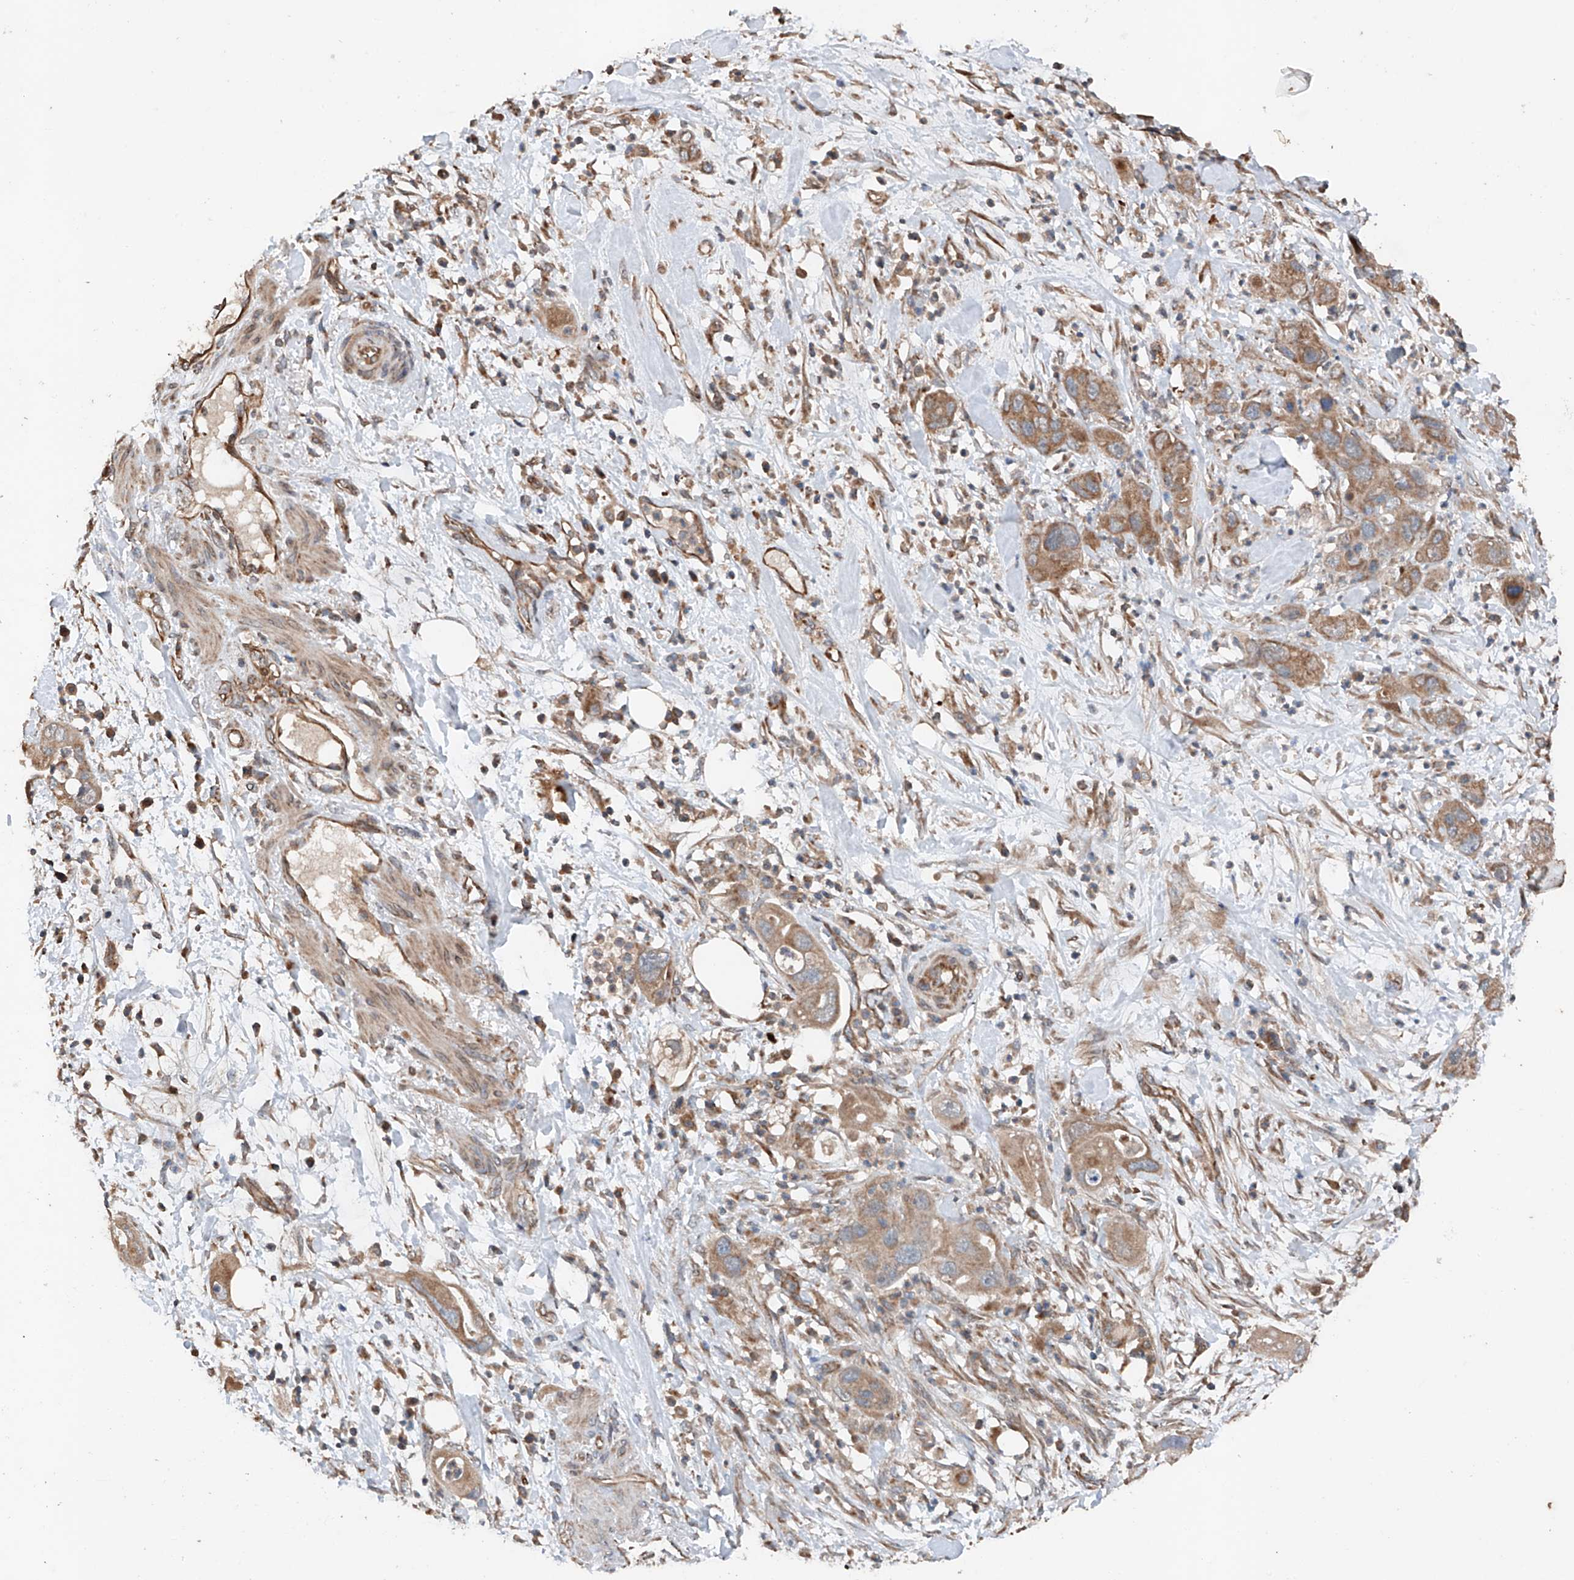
{"staining": {"intensity": "moderate", "quantity": ">75%", "location": "cytoplasmic/membranous"}, "tissue": "pancreatic cancer", "cell_type": "Tumor cells", "image_type": "cancer", "snomed": [{"axis": "morphology", "description": "Adenocarcinoma, NOS"}, {"axis": "topography", "description": "Pancreas"}], "caption": "This image reveals immunohistochemistry staining of pancreatic adenocarcinoma, with medium moderate cytoplasmic/membranous staining in approximately >75% of tumor cells.", "gene": "AP4B1", "patient": {"sex": "female", "age": 71}}